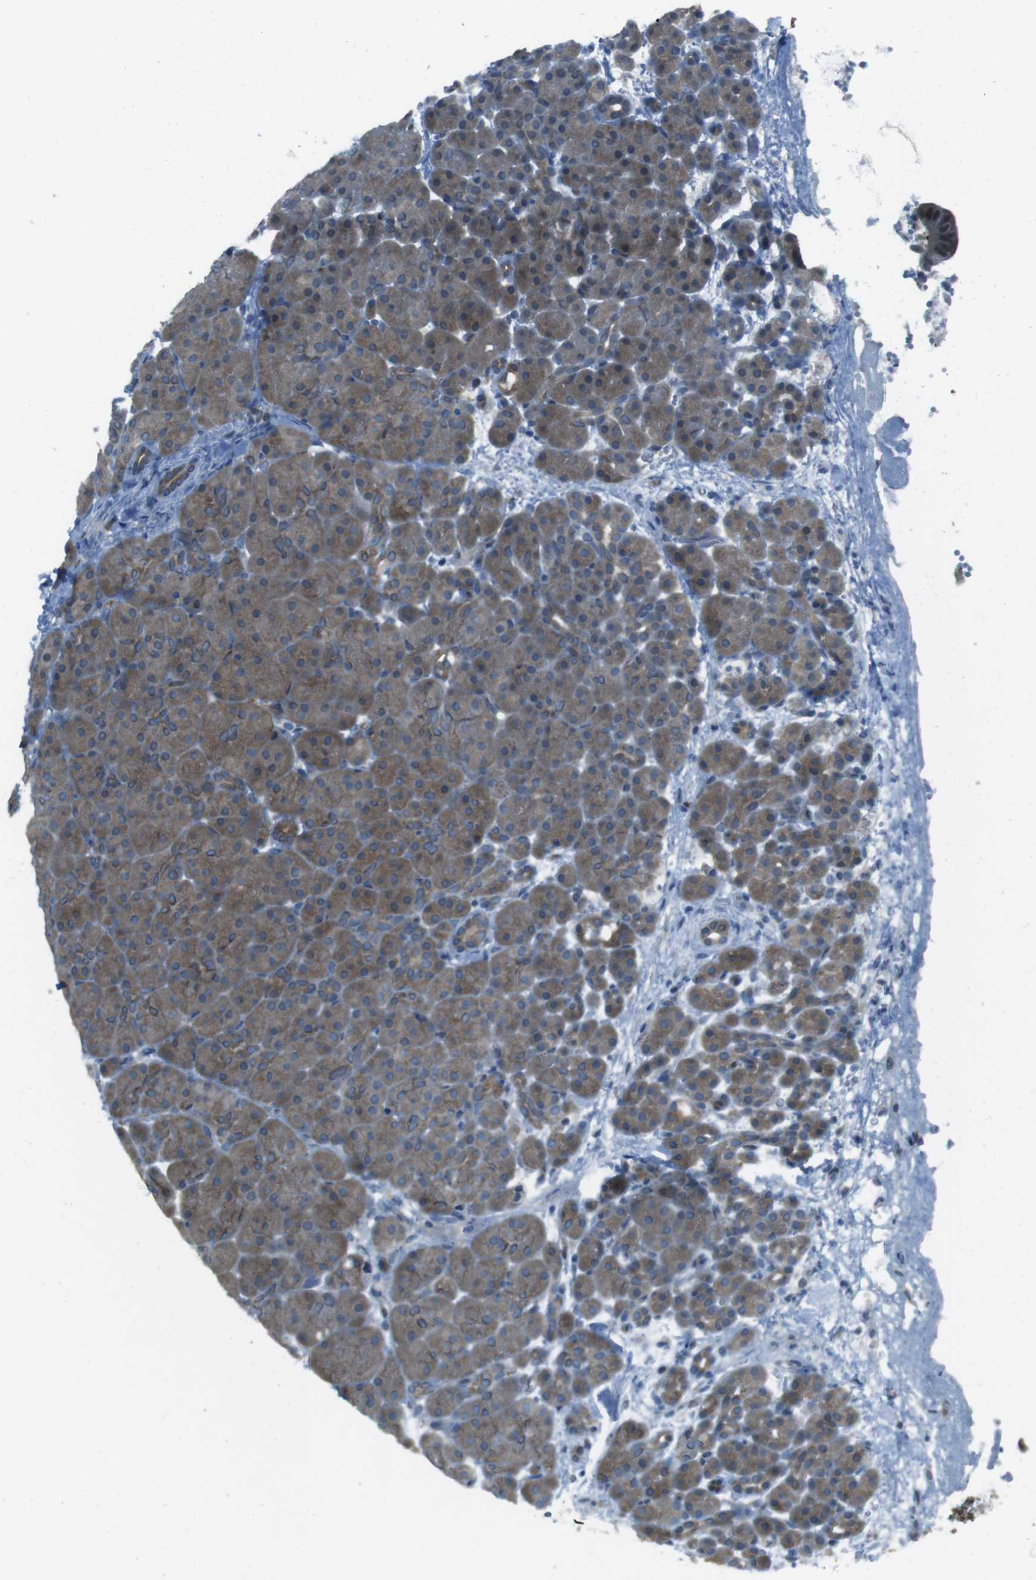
{"staining": {"intensity": "moderate", "quantity": ">75%", "location": "cytoplasmic/membranous"}, "tissue": "pancreas", "cell_type": "Exocrine glandular cells", "image_type": "normal", "snomed": [{"axis": "morphology", "description": "Normal tissue, NOS"}, {"axis": "topography", "description": "Pancreas"}], "caption": "This micrograph shows benign pancreas stained with immunohistochemistry (IHC) to label a protein in brown. The cytoplasmic/membranous of exocrine glandular cells show moderate positivity for the protein. Nuclei are counter-stained blue.", "gene": "MFAP3", "patient": {"sex": "male", "age": 66}}